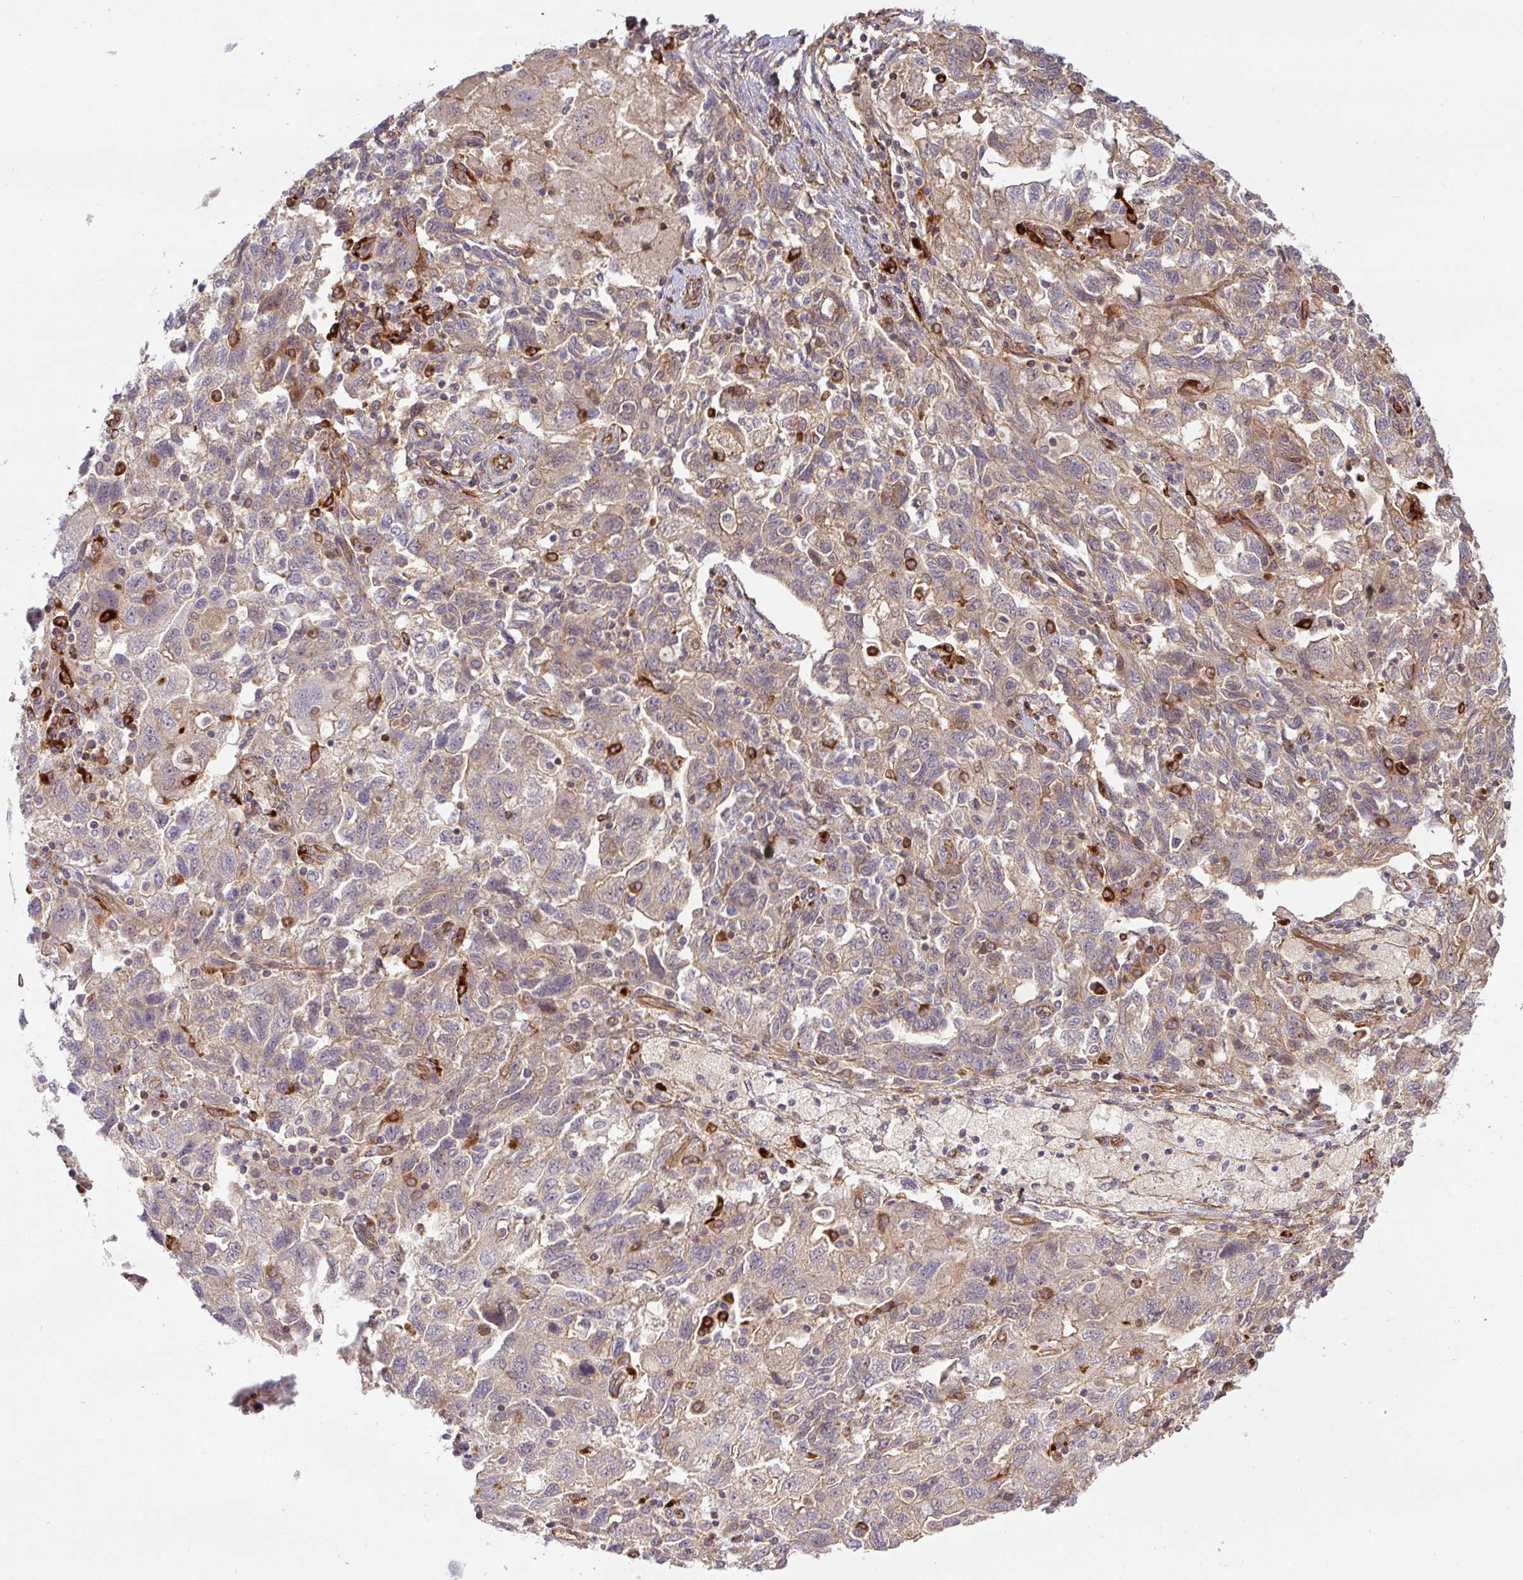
{"staining": {"intensity": "weak", "quantity": "25%-75%", "location": "cytoplasmic/membranous"}, "tissue": "ovarian cancer", "cell_type": "Tumor cells", "image_type": "cancer", "snomed": [{"axis": "morphology", "description": "Carcinoma, NOS"}, {"axis": "morphology", "description": "Cystadenocarcinoma, serous, NOS"}, {"axis": "topography", "description": "Ovary"}], "caption": "Protein expression analysis of human ovarian carcinoma reveals weak cytoplasmic/membranous expression in about 25%-75% of tumor cells.", "gene": "B3GALT5", "patient": {"sex": "female", "age": 69}}